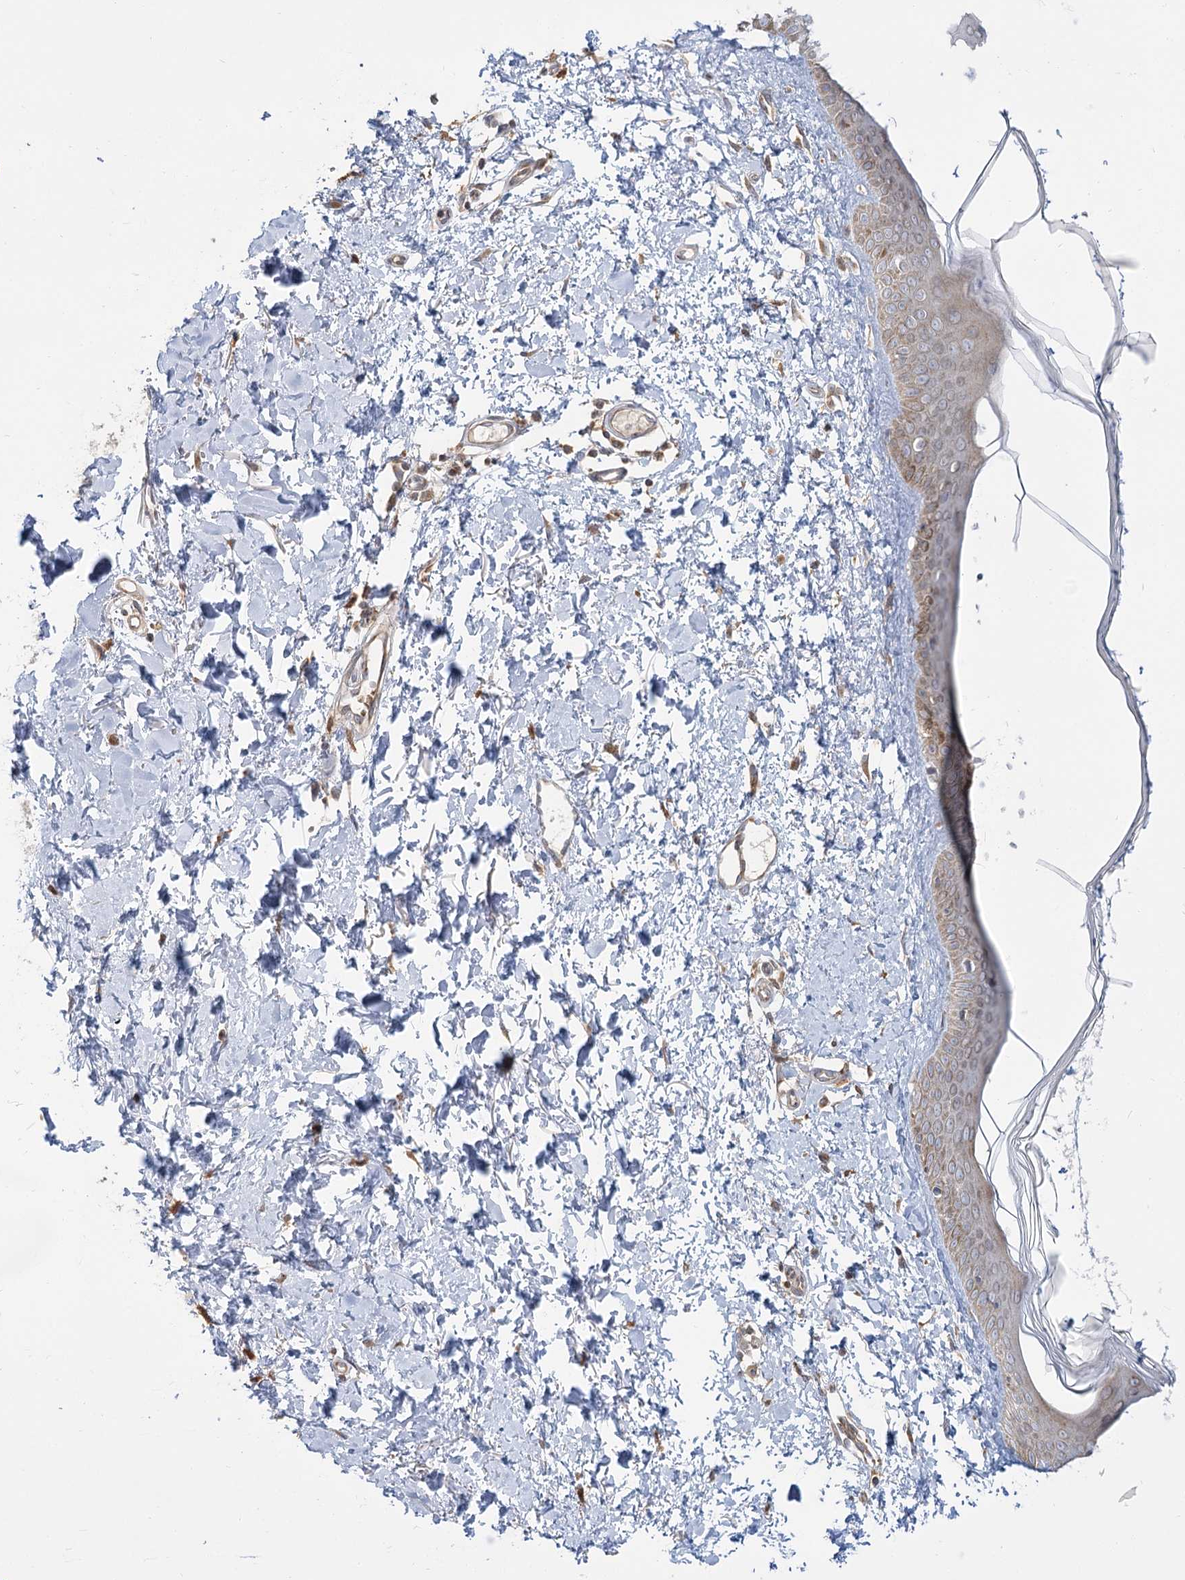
{"staining": {"intensity": "moderate", "quantity": ">75%", "location": "cytoplasmic/membranous"}, "tissue": "skin", "cell_type": "Fibroblasts", "image_type": "normal", "snomed": [{"axis": "morphology", "description": "Normal tissue, NOS"}, {"axis": "topography", "description": "Skin"}], "caption": "DAB immunohistochemical staining of unremarkable human skin shows moderate cytoplasmic/membranous protein expression in approximately >75% of fibroblasts.", "gene": "MTMR3", "patient": {"sex": "female", "age": 58}}